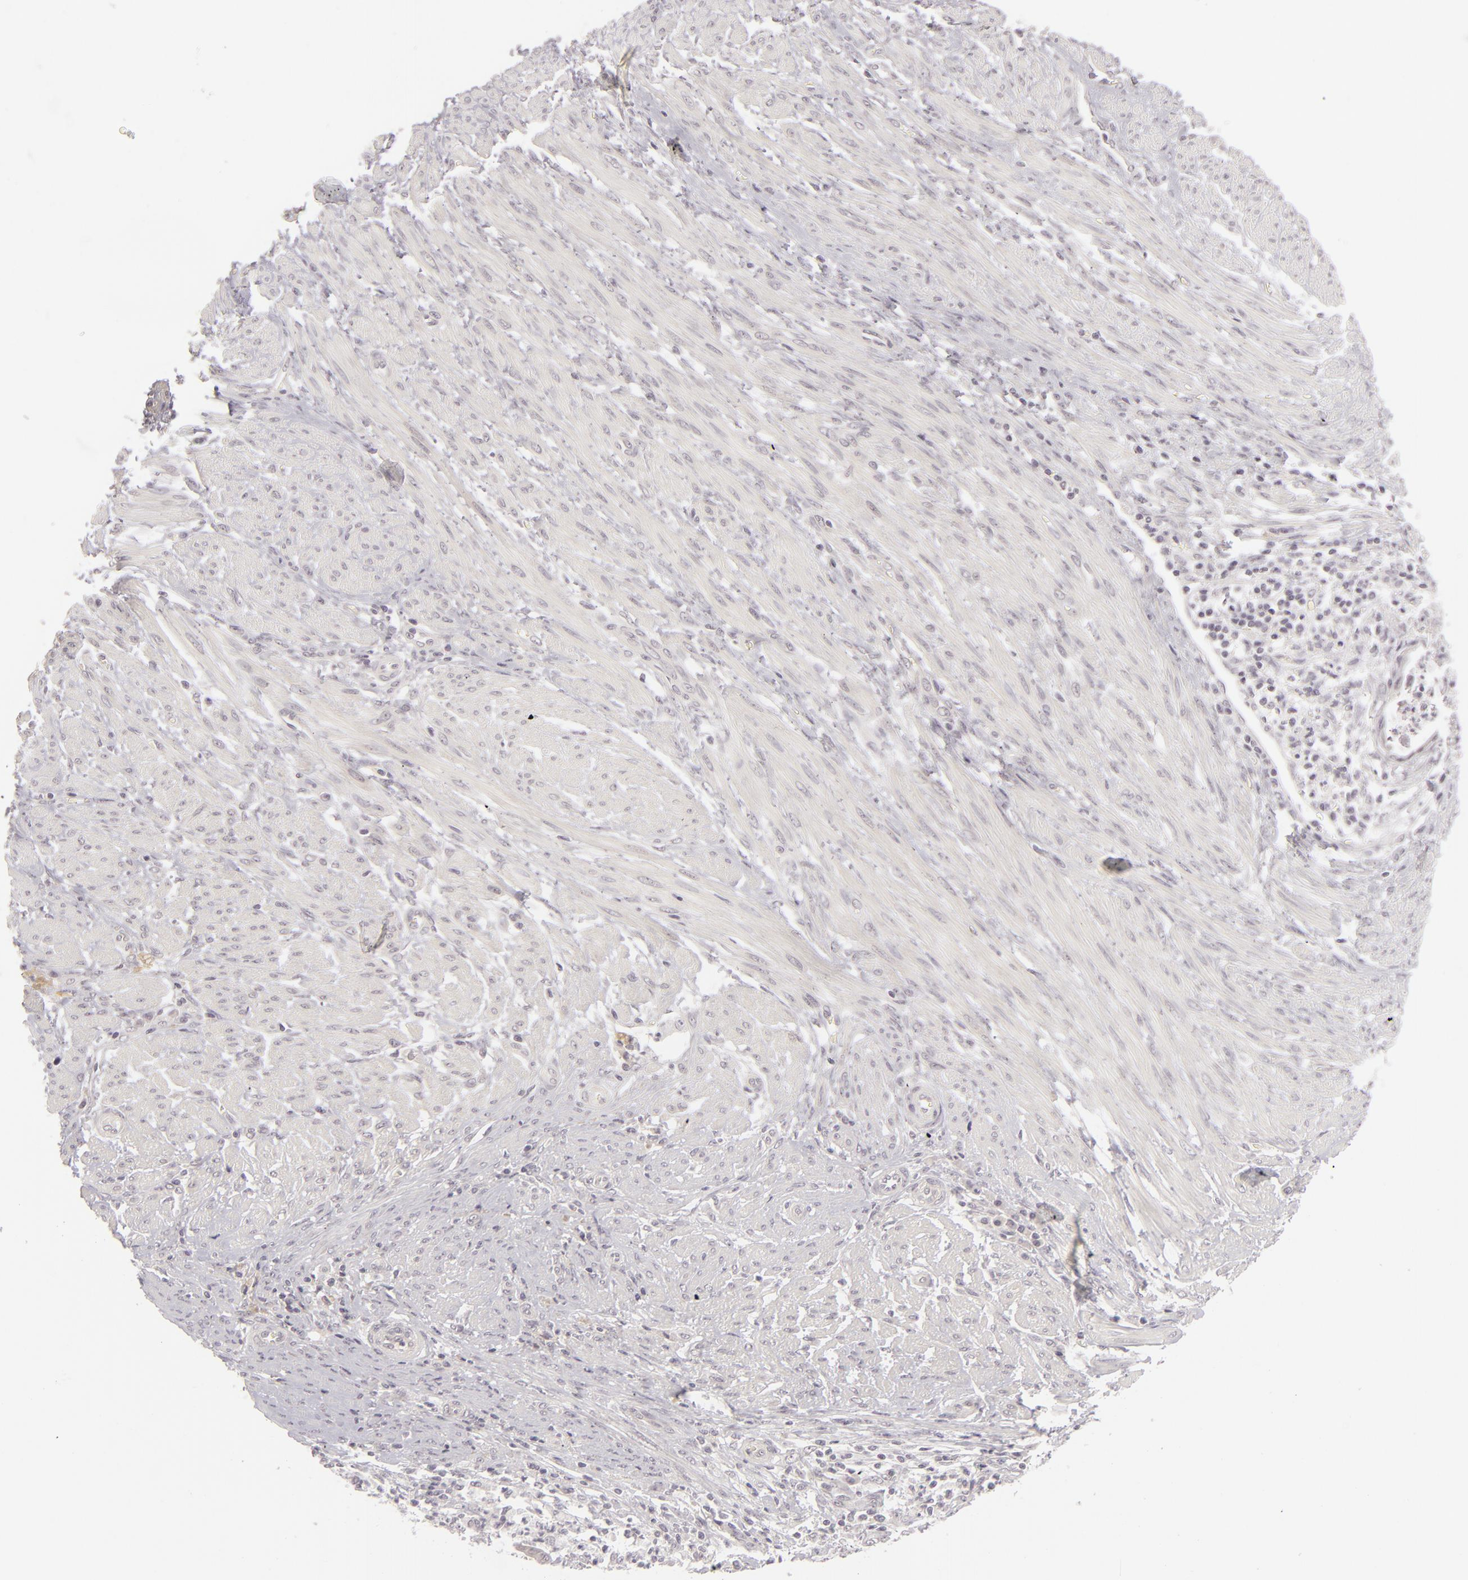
{"staining": {"intensity": "negative", "quantity": "none", "location": "none"}, "tissue": "endometrial cancer", "cell_type": "Tumor cells", "image_type": "cancer", "snomed": [{"axis": "morphology", "description": "Adenocarcinoma, NOS"}, {"axis": "topography", "description": "Endometrium"}], "caption": "This is an immunohistochemistry micrograph of human adenocarcinoma (endometrial). There is no staining in tumor cells.", "gene": "DLG3", "patient": {"sex": "female", "age": 63}}